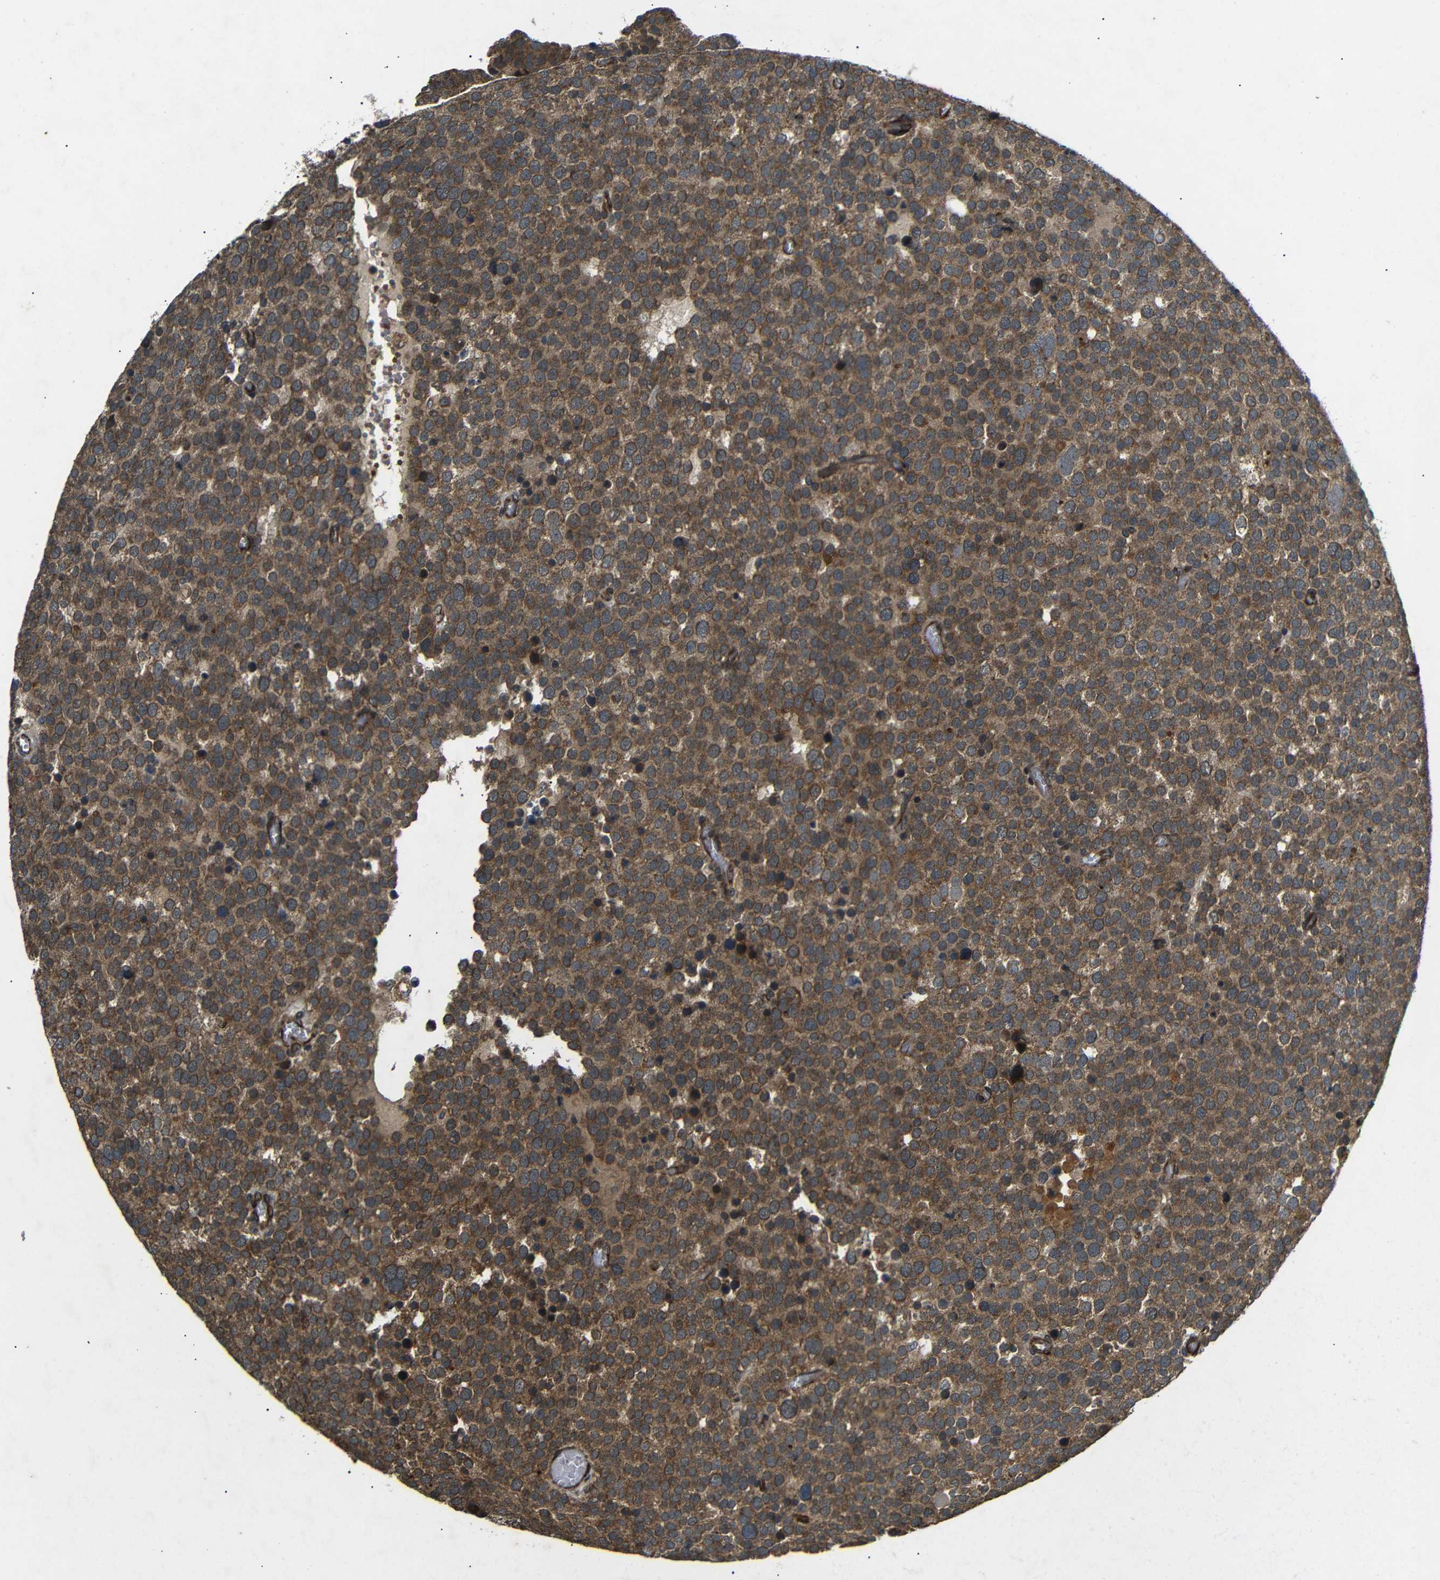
{"staining": {"intensity": "moderate", "quantity": ">75%", "location": "cytoplasmic/membranous"}, "tissue": "testis cancer", "cell_type": "Tumor cells", "image_type": "cancer", "snomed": [{"axis": "morphology", "description": "Normal tissue, NOS"}, {"axis": "morphology", "description": "Seminoma, NOS"}, {"axis": "topography", "description": "Testis"}], "caption": "The photomicrograph shows a brown stain indicating the presence of a protein in the cytoplasmic/membranous of tumor cells in testis seminoma.", "gene": "TRPC1", "patient": {"sex": "male", "age": 71}}